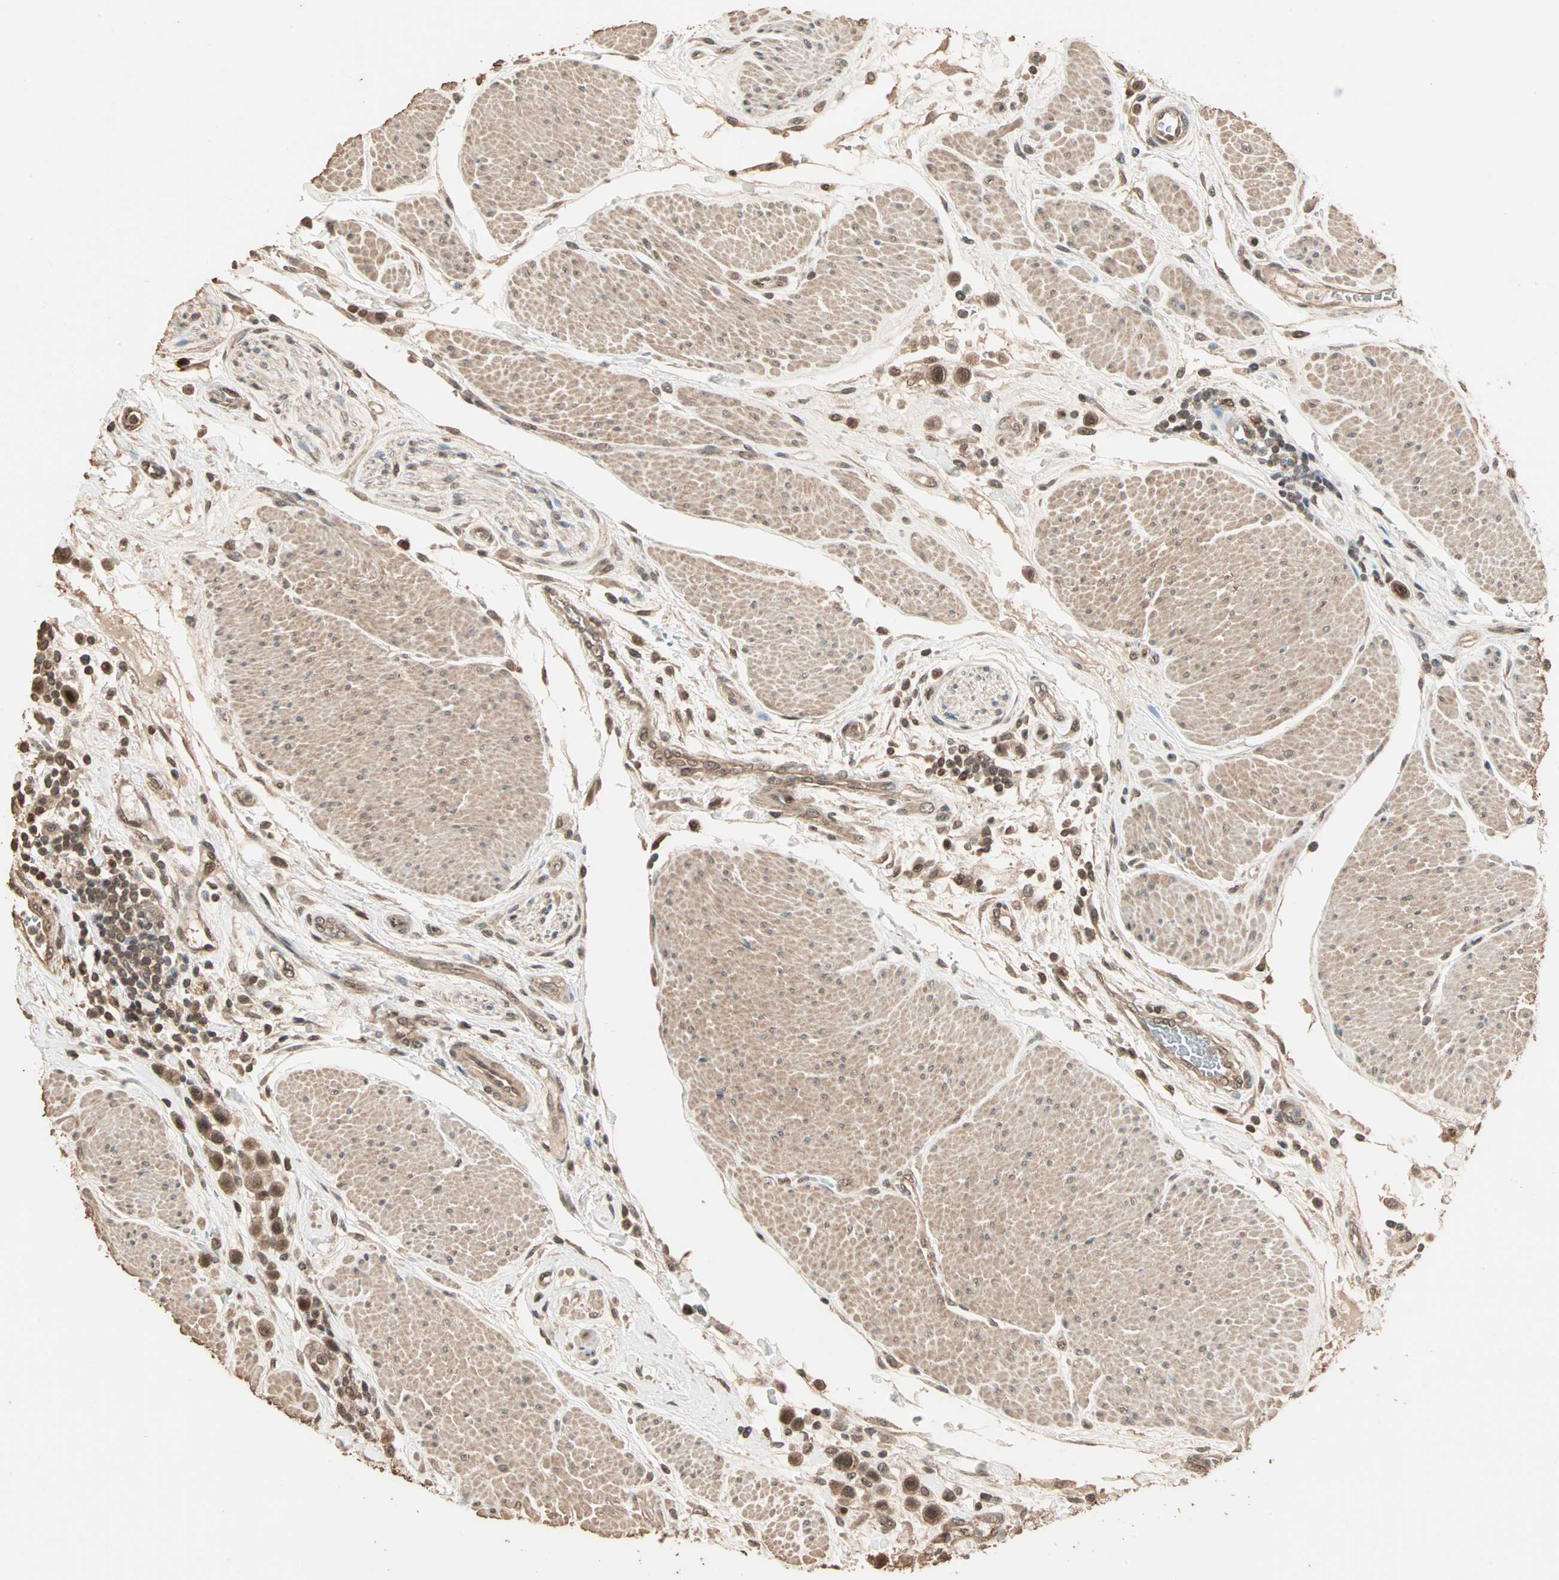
{"staining": {"intensity": "moderate", "quantity": ">75%", "location": "cytoplasmic/membranous,nuclear"}, "tissue": "urothelial cancer", "cell_type": "Tumor cells", "image_type": "cancer", "snomed": [{"axis": "morphology", "description": "Urothelial carcinoma, High grade"}, {"axis": "topography", "description": "Urinary bladder"}], "caption": "This is an image of immunohistochemistry (IHC) staining of urothelial cancer, which shows moderate positivity in the cytoplasmic/membranous and nuclear of tumor cells.", "gene": "ZBTB33", "patient": {"sex": "male", "age": 50}}